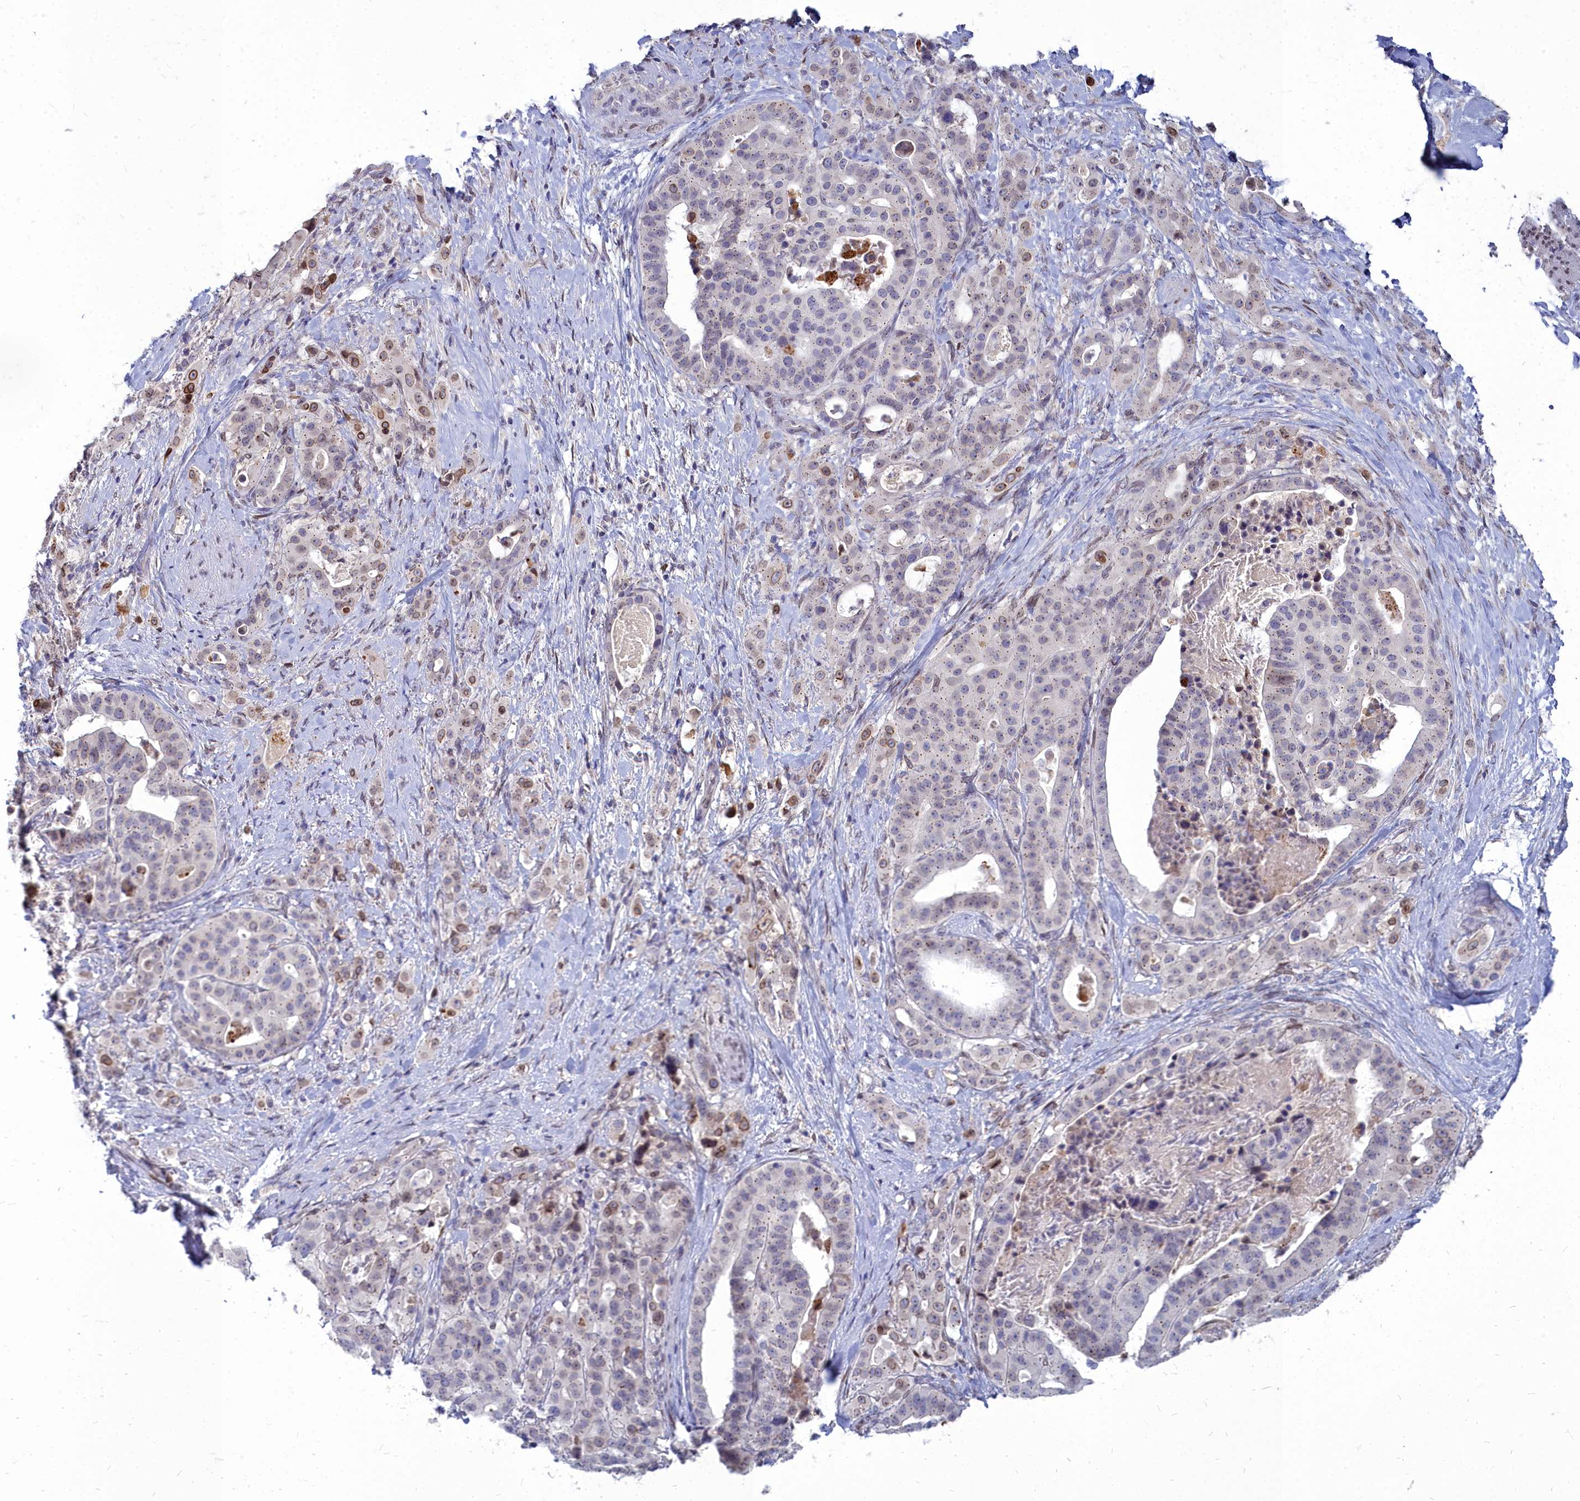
{"staining": {"intensity": "moderate", "quantity": "<25%", "location": "cytoplasmic/membranous,nuclear"}, "tissue": "stomach cancer", "cell_type": "Tumor cells", "image_type": "cancer", "snomed": [{"axis": "morphology", "description": "Adenocarcinoma, NOS"}, {"axis": "topography", "description": "Stomach"}], "caption": "A brown stain labels moderate cytoplasmic/membranous and nuclear staining of a protein in human stomach cancer (adenocarcinoma) tumor cells.", "gene": "NOXA1", "patient": {"sex": "male", "age": 48}}